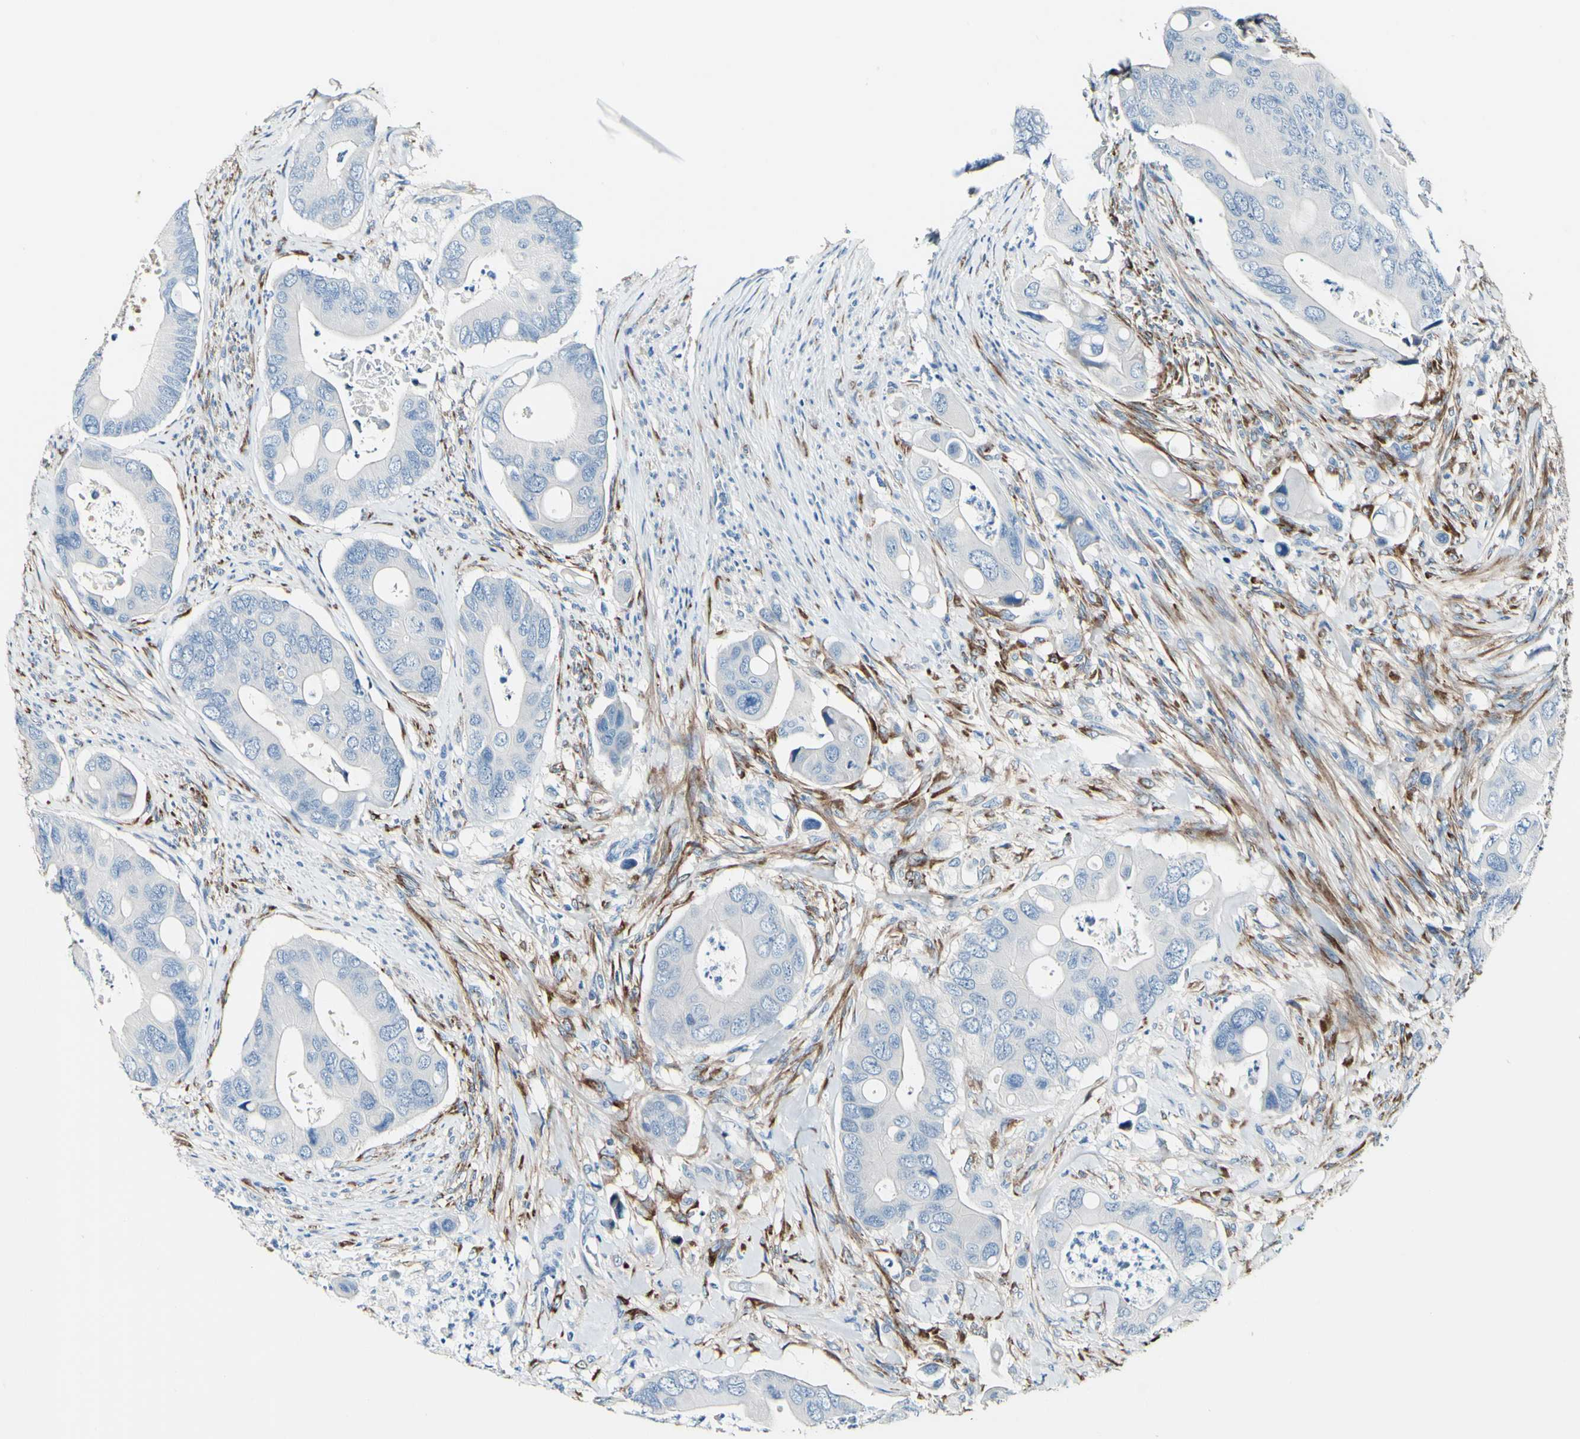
{"staining": {"intensity": "negative", "quantity": "none", "location": "none"}, "tissue": "colorectal cancer", "cell_type": "Tumor cells", "image_type": "cancer", "snomed": [{"axis": "morphology", "description": "Adenocarcinoma, NOS"}, {"axis": "topography", "description": "Rectum"}], "caption": "High magnification brightfield microscopy of colorectal cancer (adenocarcinoma) stained with DAB (brown) and counterstained with hematoxylin (blue): tumor cells show no significant positivity.", "gene": "COL6A3", "patient": {"sex": "female", "age": 57}}